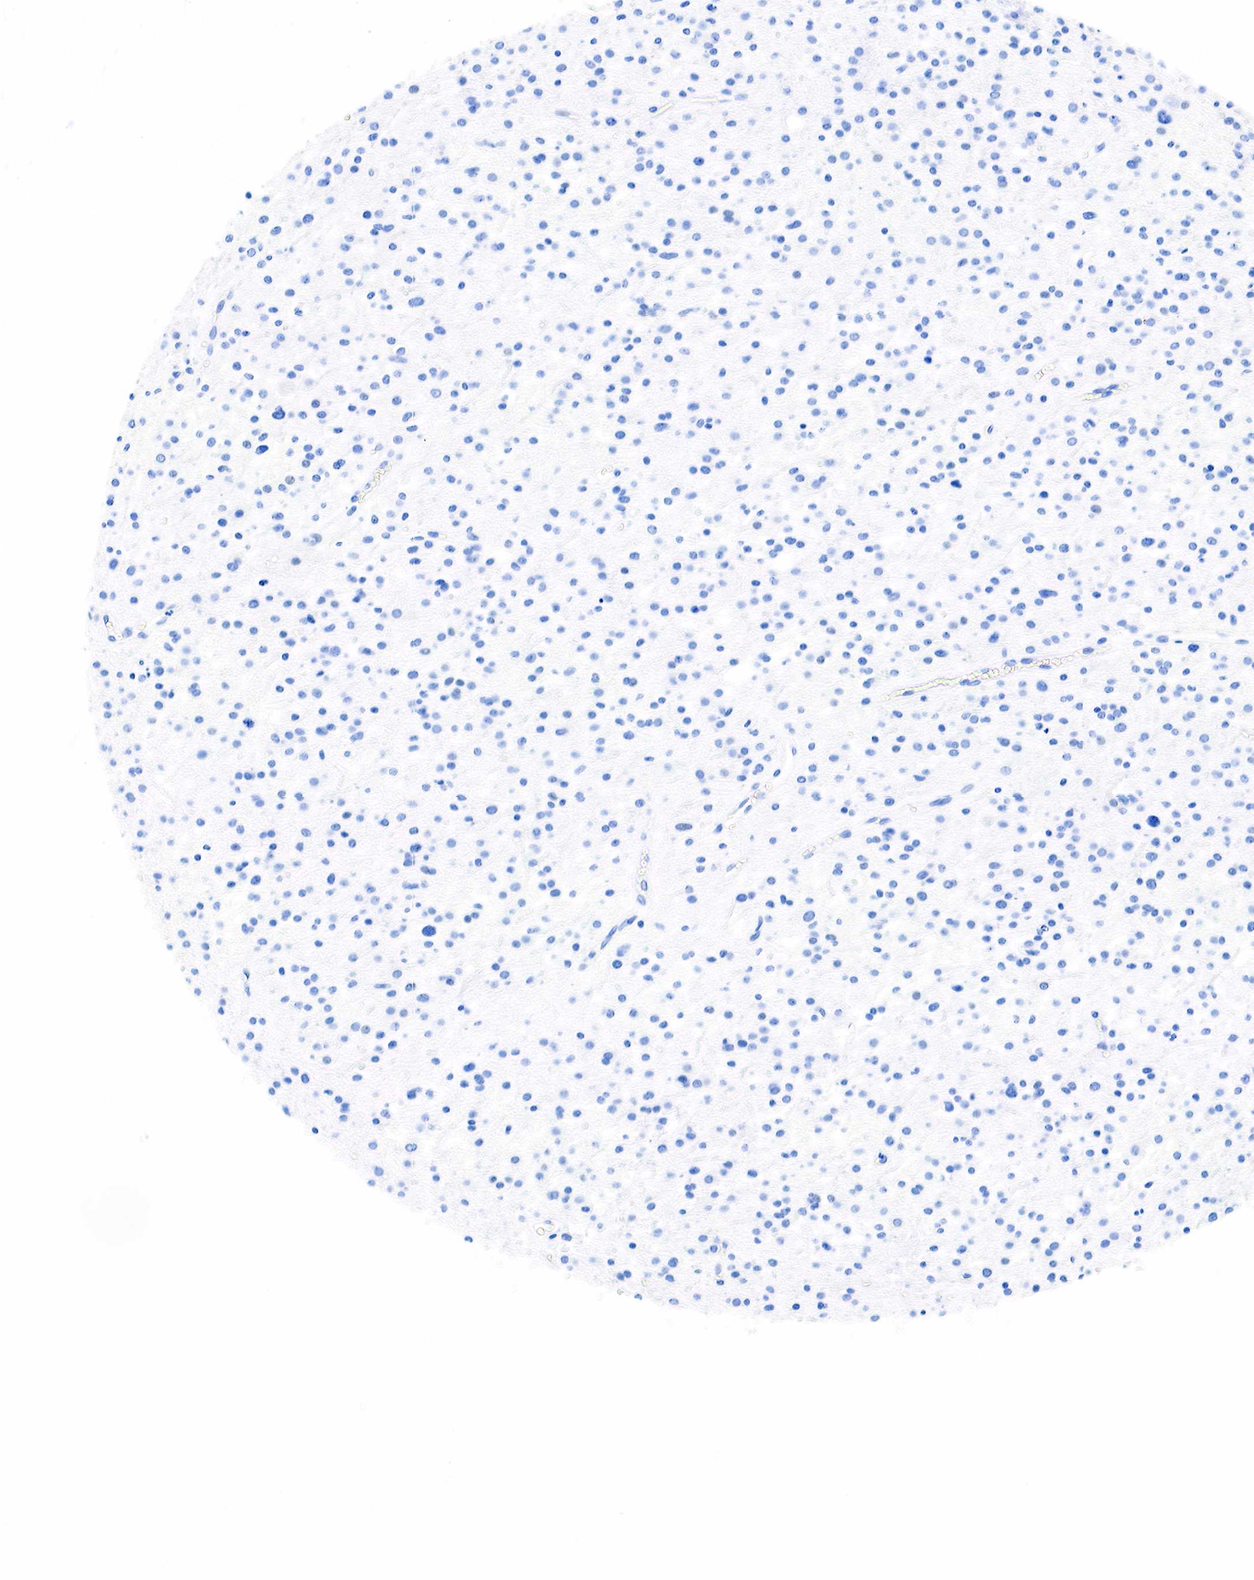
{"staining": {"intensity": "negative", "quantity": "none", "location": "none"}, "tissue": "glioma", "cell_type": "Tumor cells", "image_type": "cancer", "snomed": [{"axis": "morphology", "description": "Glioma, malignant, Low grade"}, {"axis": "topography", "description": "Brain"}], "caption": "IHC of glioma shows no positivity in tumor cells.", "gene": "ESR1", "patient": {"sex": "female", "age": 36}}